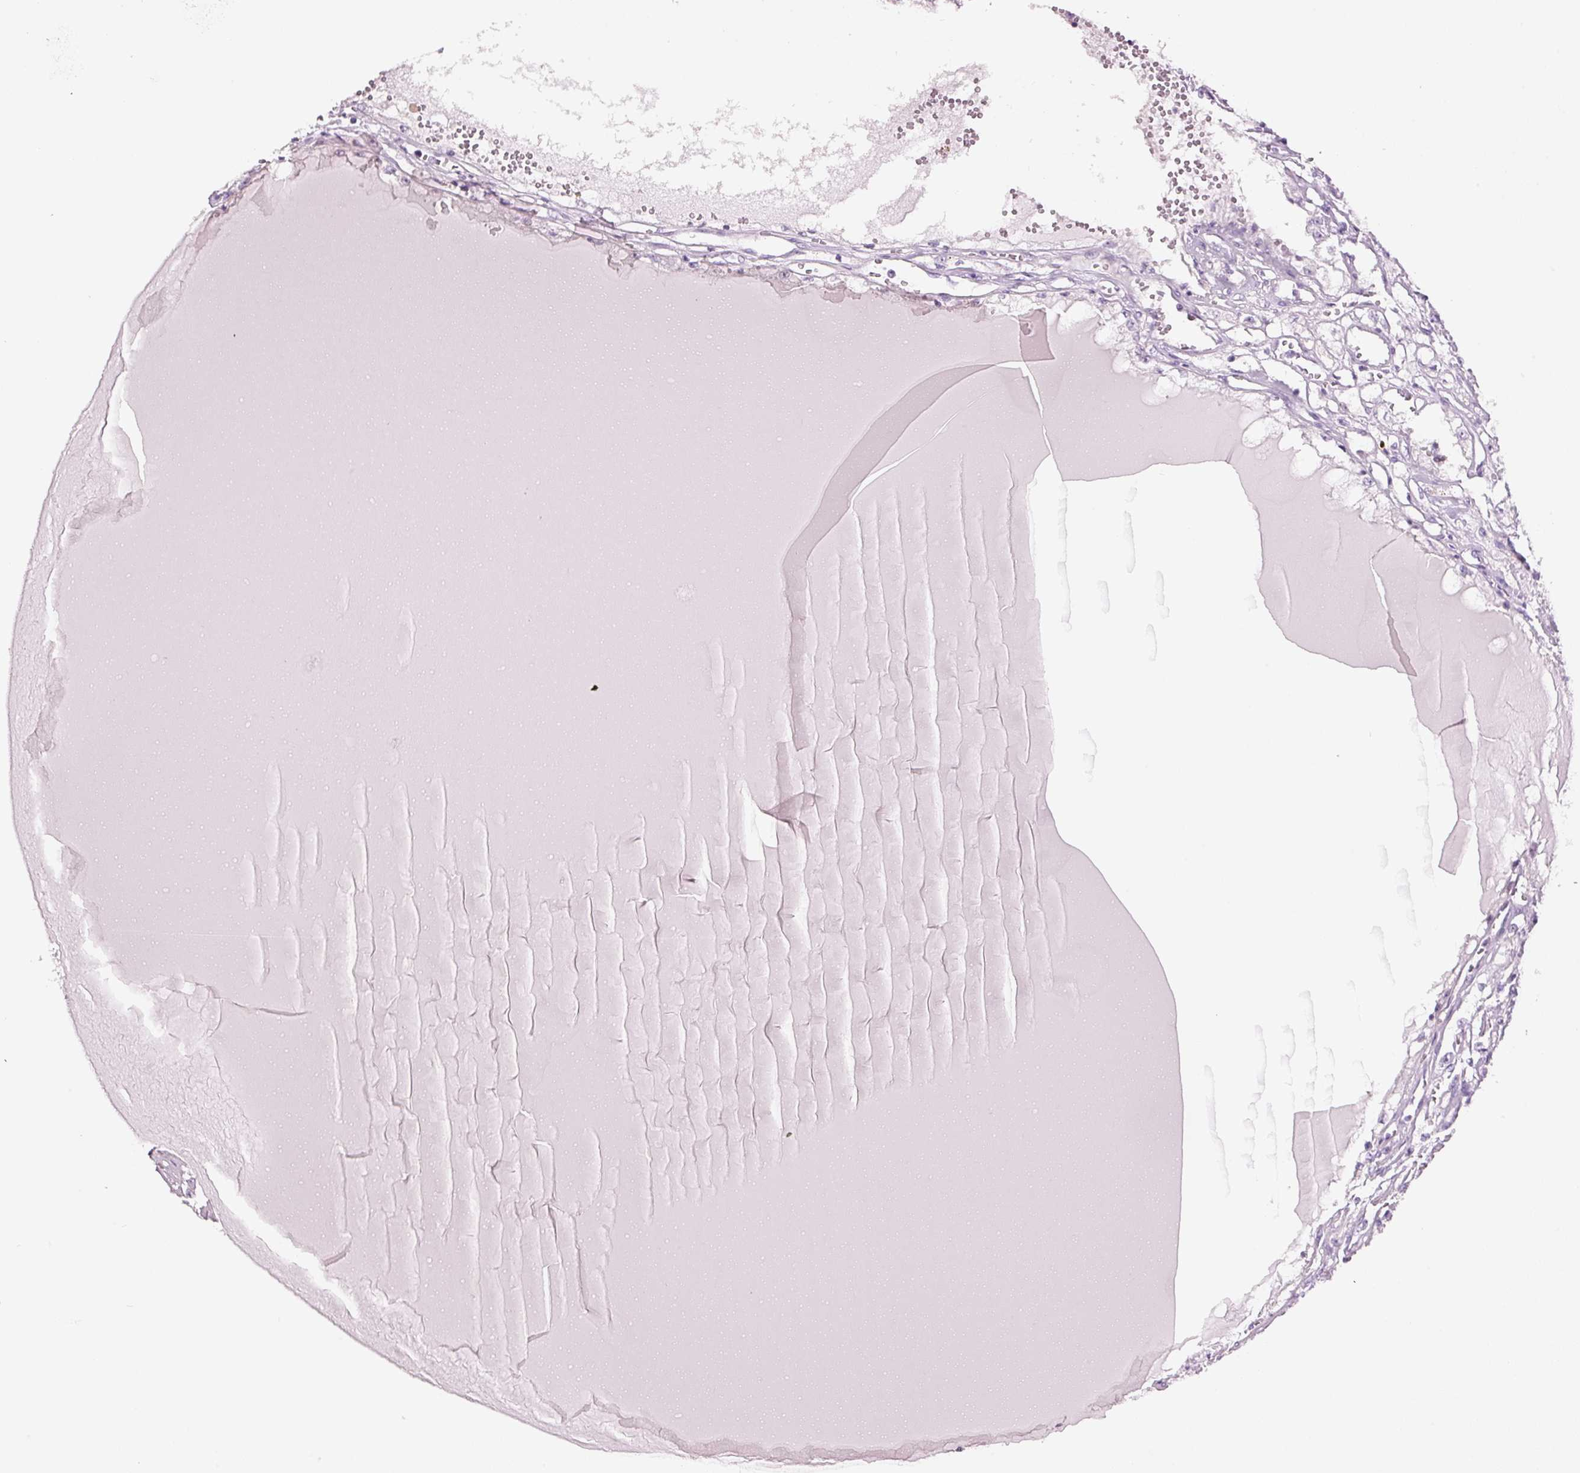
{"staining": {"intensity": "negative", "quantity": "none", "location": "none"}, "tissue": "renal cancer", "cell_type": "Tumor cells", "image_type": "cancer", "snomed": [{"axis": "morphology", "description": "Adenocarcinoma, NOS"}, {"axis": "topography", "description": "Kidney"}], "caption": "Tumor cells are negative for brown protein staining in renal cancer (adenocarcinoma). The staining is performed using DAB (3,3'-diaminobenzidine) brown chromogen with nuclei counter-stained in using hematoxylin.", "gene": "GCG", "patient": {"sex": "male", "age": 56}}